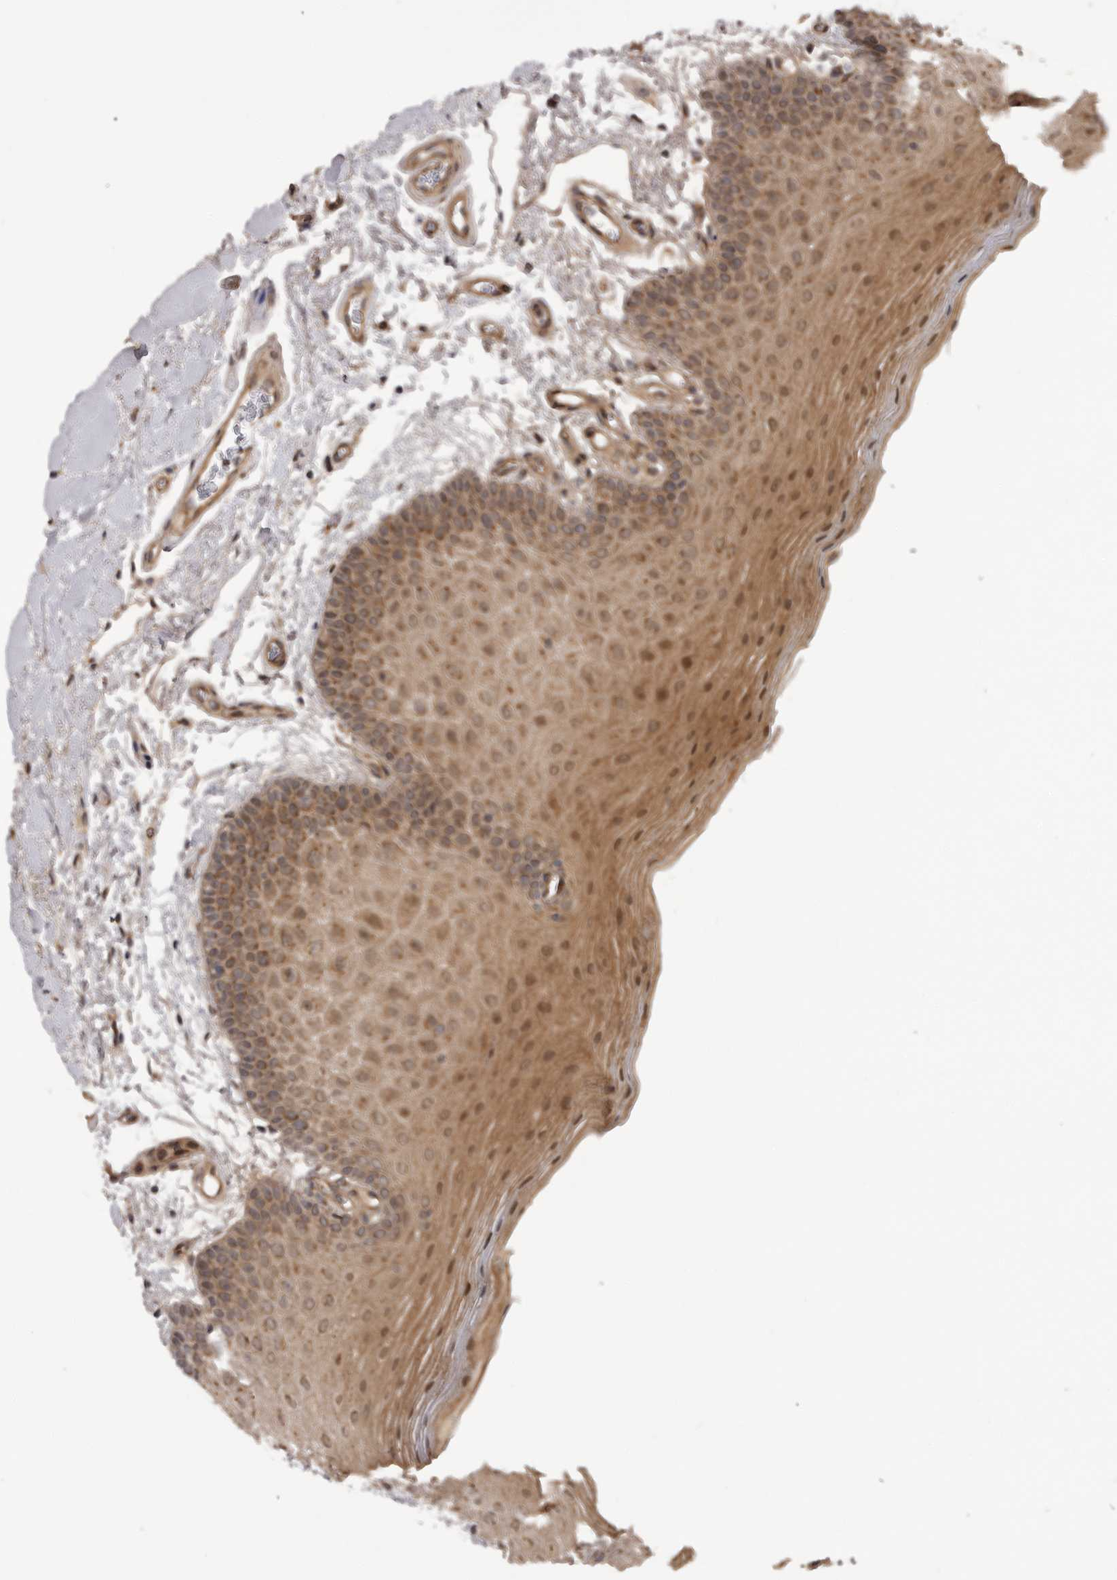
{"staining": {"intensity": "moderate", "quantity": ">75%", "location": "cytoplasmic/membranous,nuclear"}, "tissue": "oral mucosa", "cell_type": "Squamous epithelial cells", "image_type": "normal", "snomed": [{"axis": "morphology", "description": "Normal tissue, NOS"}, {"axis": "topography", "description": "Oral tissue"}], "caption": "This photomicrograph exhibits IHC staining of unremarkable human oral mucosa, with medium moderate cytoplasmic/membranous,nuclear positivity in approximately >75% of squamous epithelial cells.", "gene": "PDCL", "patient": {"sex": "male", "age": 62}}